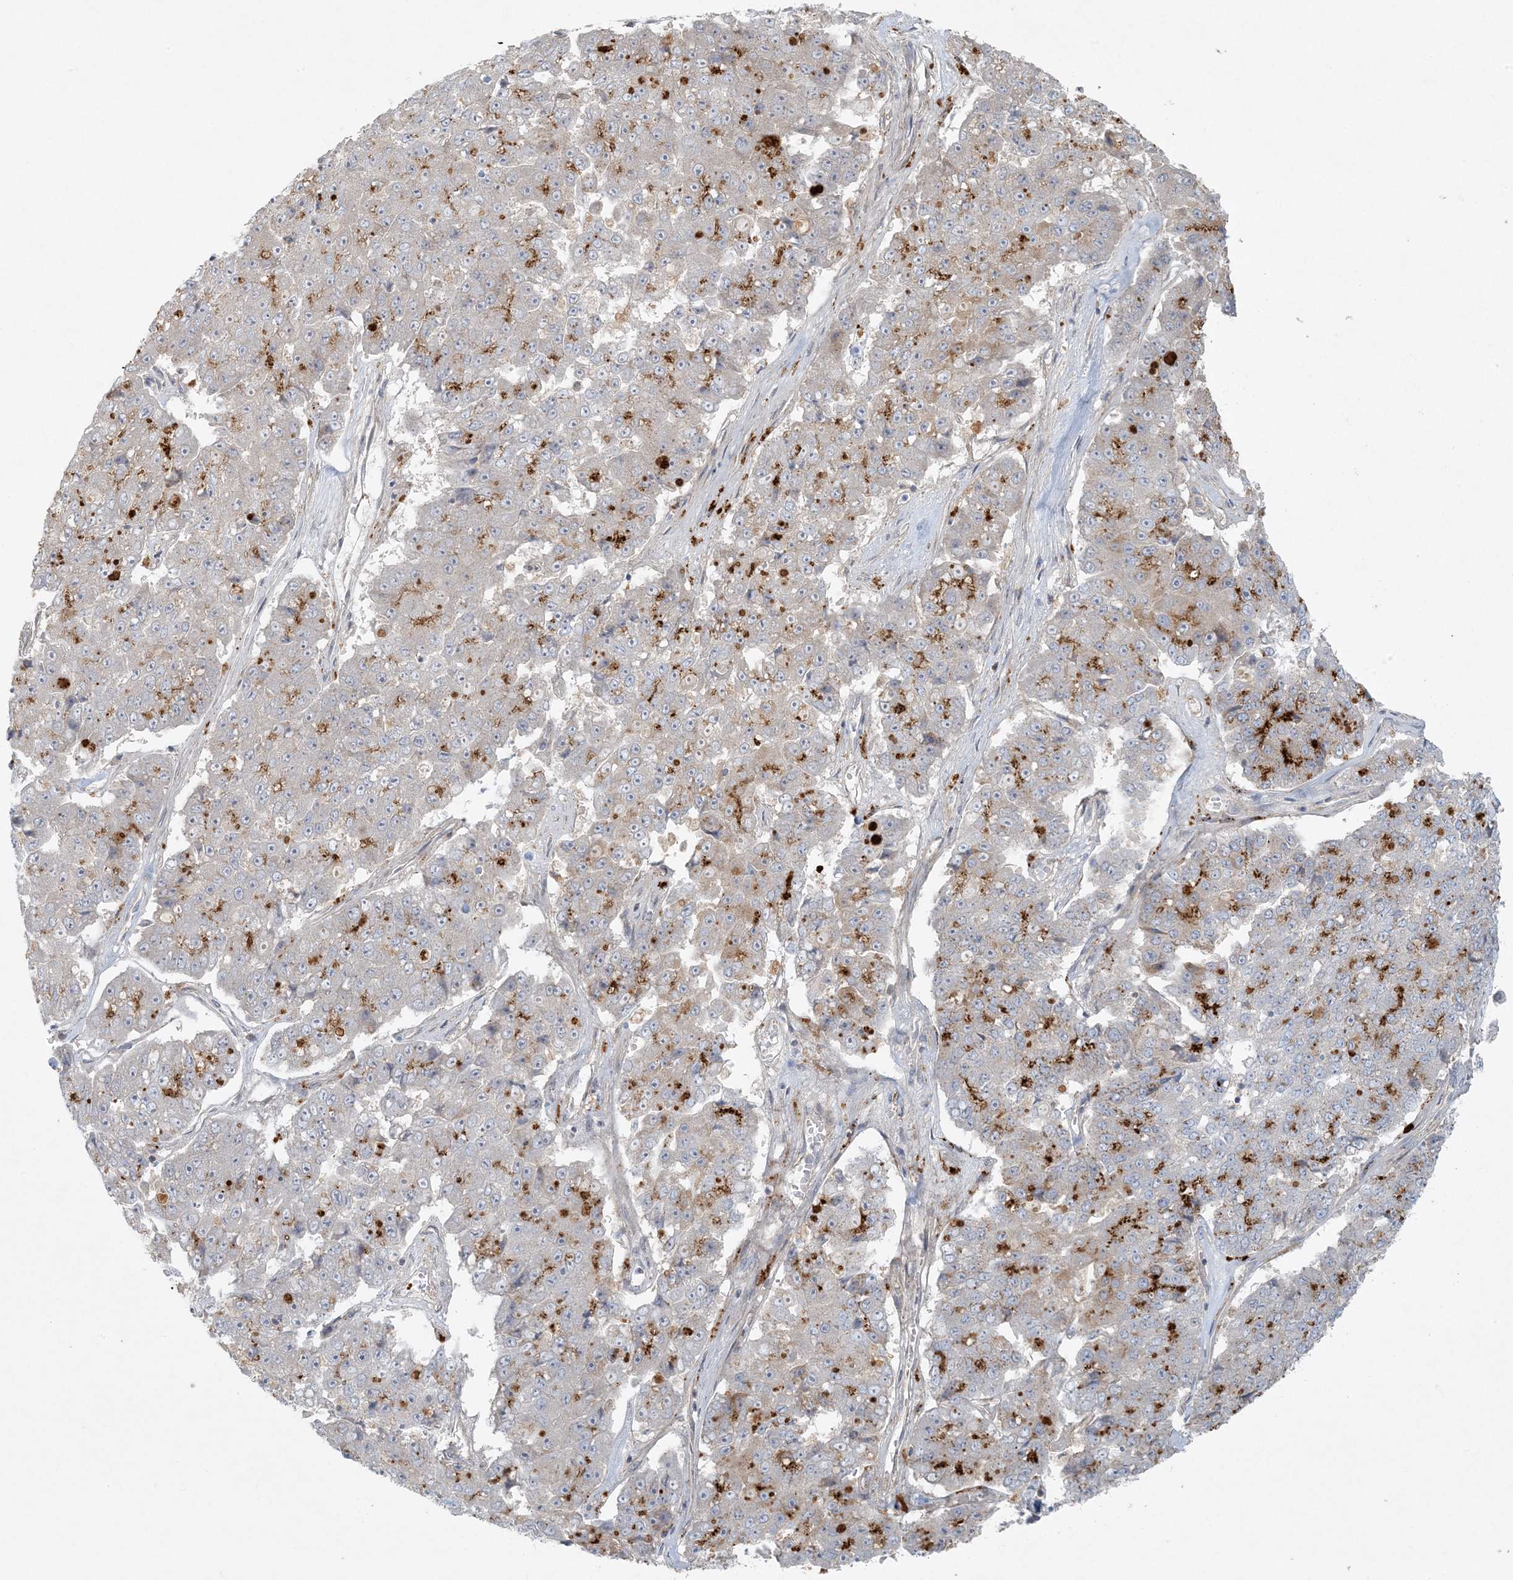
{"staining": {"intensity": "moderate", "quantity": "<25%", "location": "cytoplasmic/membranous"}, "tissue": "pancreatic cancer", "cell_type": "Tumor cells", "image_type": "cancer", "snomed": [{"axis": "morphology", "description": "Adenocarcinoma, NOS"}, {"axis": "topography", "description": "Pancreas"}], "caption": "Immunohistochemical staining of human adenocarcinoma (pancreatic) displays moderate cytoplasmic/membranous protein positivity in about <25% of tumor cells. The staining is performed using DAB brown chromogen to label protein expression. The nuclei are counter-stained blue using hematoxylin.", "gene": "PIK3R4", "patient": {"sex": "male", "age": 50}}